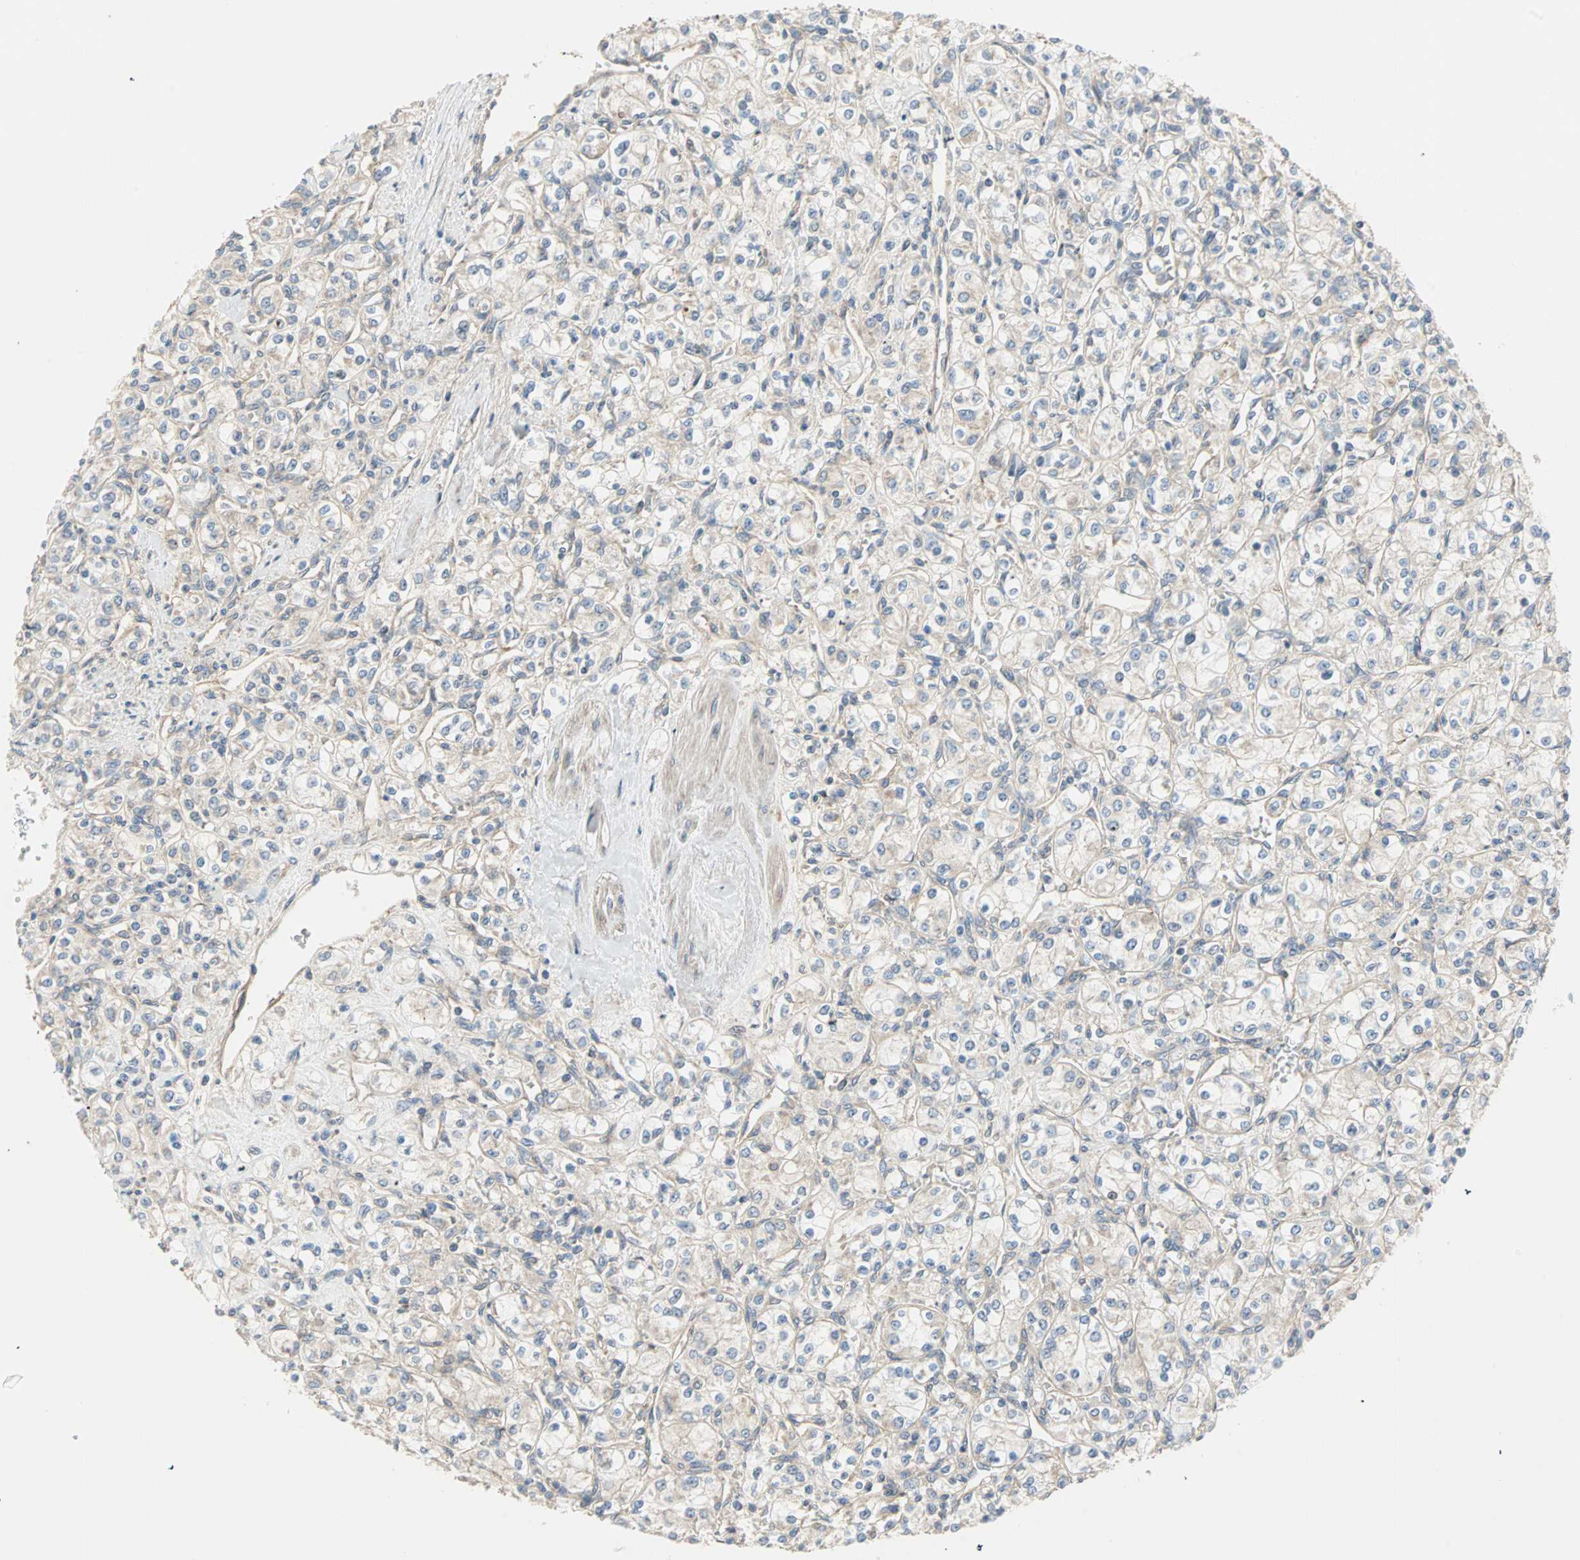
{"staining": {"intensity": "negative", "quantity": "none", "location": "none"}, "tissue": "renal cancer", "cell_type": "Tumor cells", "image_type": "cancer", "snomed": [{"axis": "morphology", "description": "Adenocarcinoma, NOS"}, {"axis": "topography", "description": "Kidney"}], "caption": "Tumor cells show no significant protein staining in adenocarcinoma (renal).", "gene": "PDE8A", "patient": {"sex": "male", "age": 77}}